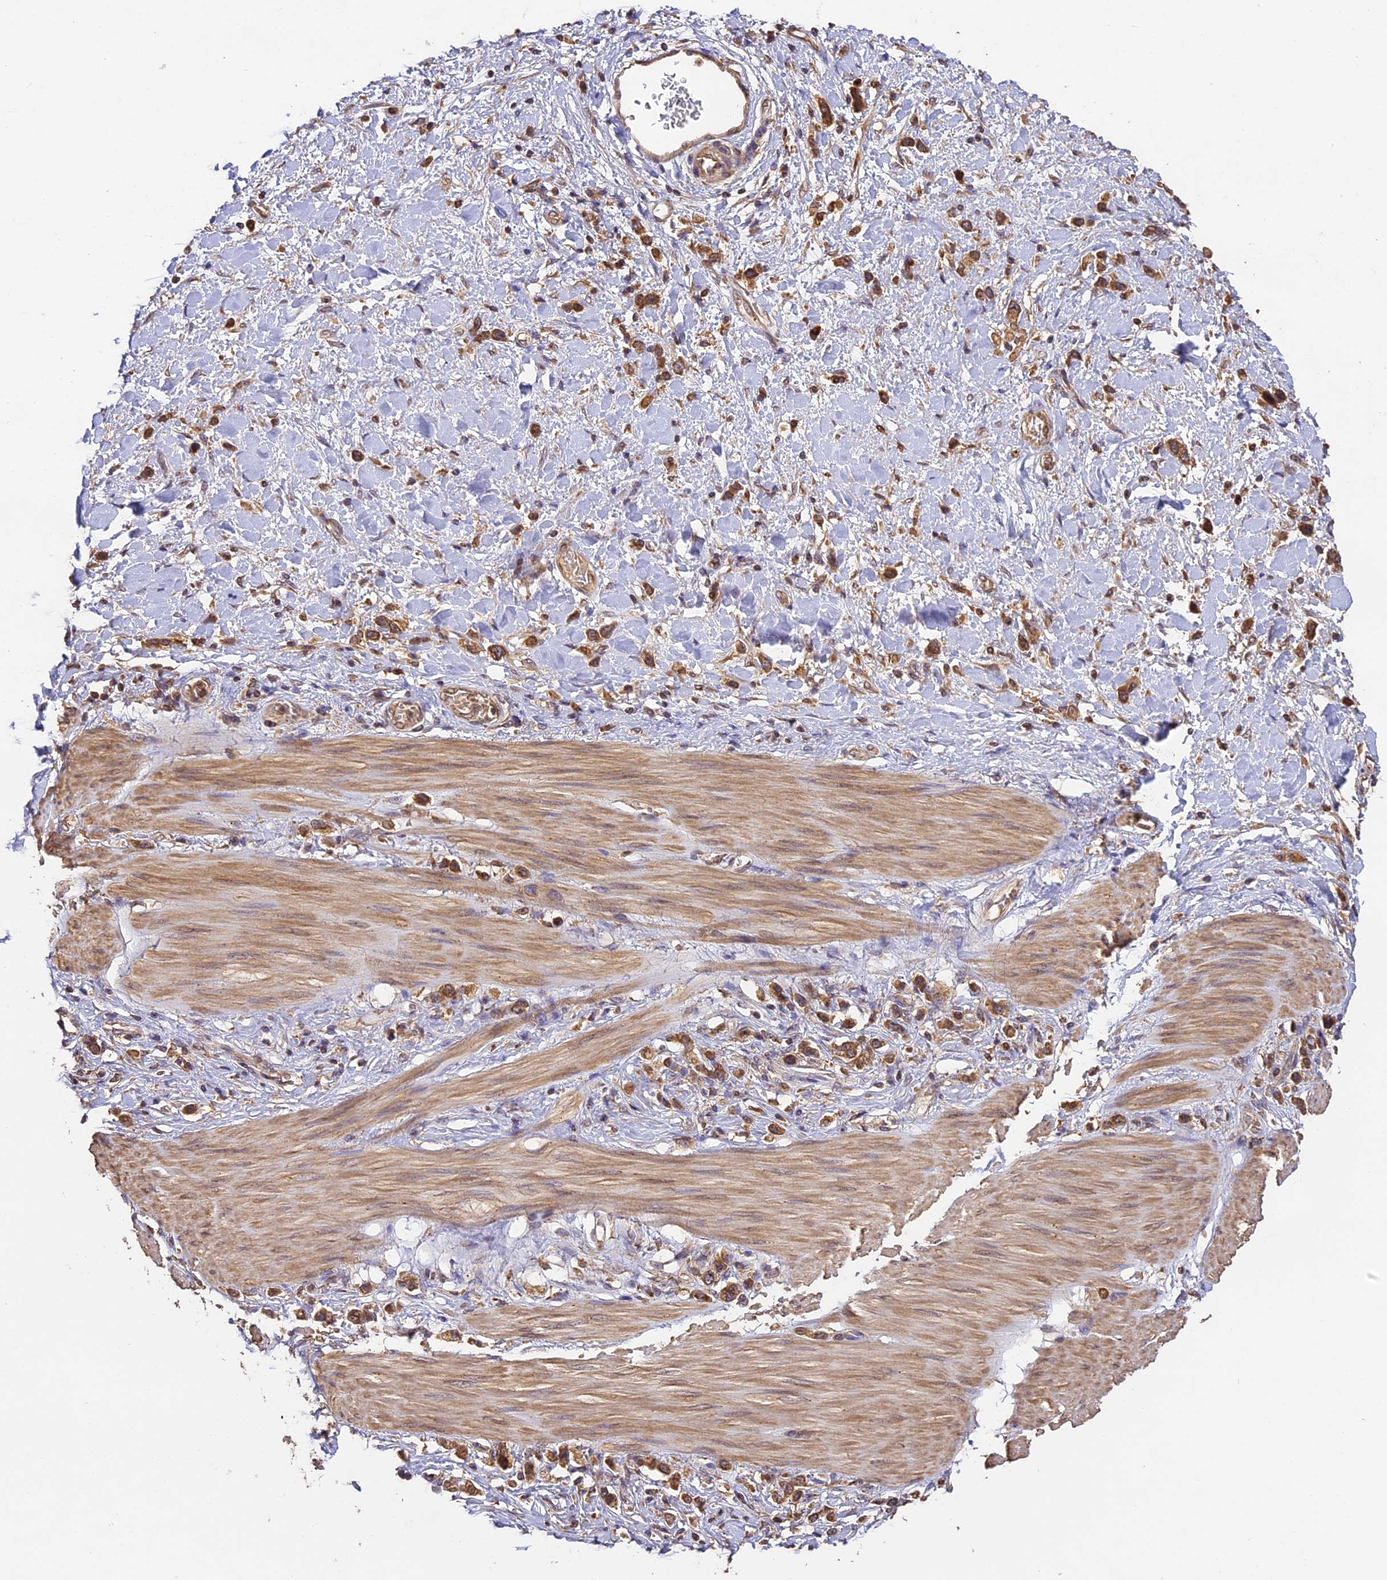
{"staining": {"intensity": "moderate", "quantity": ">75%", "location": "cytoplasmic/membranous"}, "tissue": "stomach cancer", "cell_type": "Tumor cells", "image_type": "cancer", "snomed": [{"axis": "morphology", "description": "Adenocarcinoma, NOS"}, {"axis": "topography", "description": "Stomach"}], "caption": "Protein staining of stomach cancer (adenocarcinoma) tissue reveals moderate cytoplasmic/membranous staining in approximately >75% of tumor cells.", "gene": "BRAP", "patient": {"sex": "female", "age": 65}}